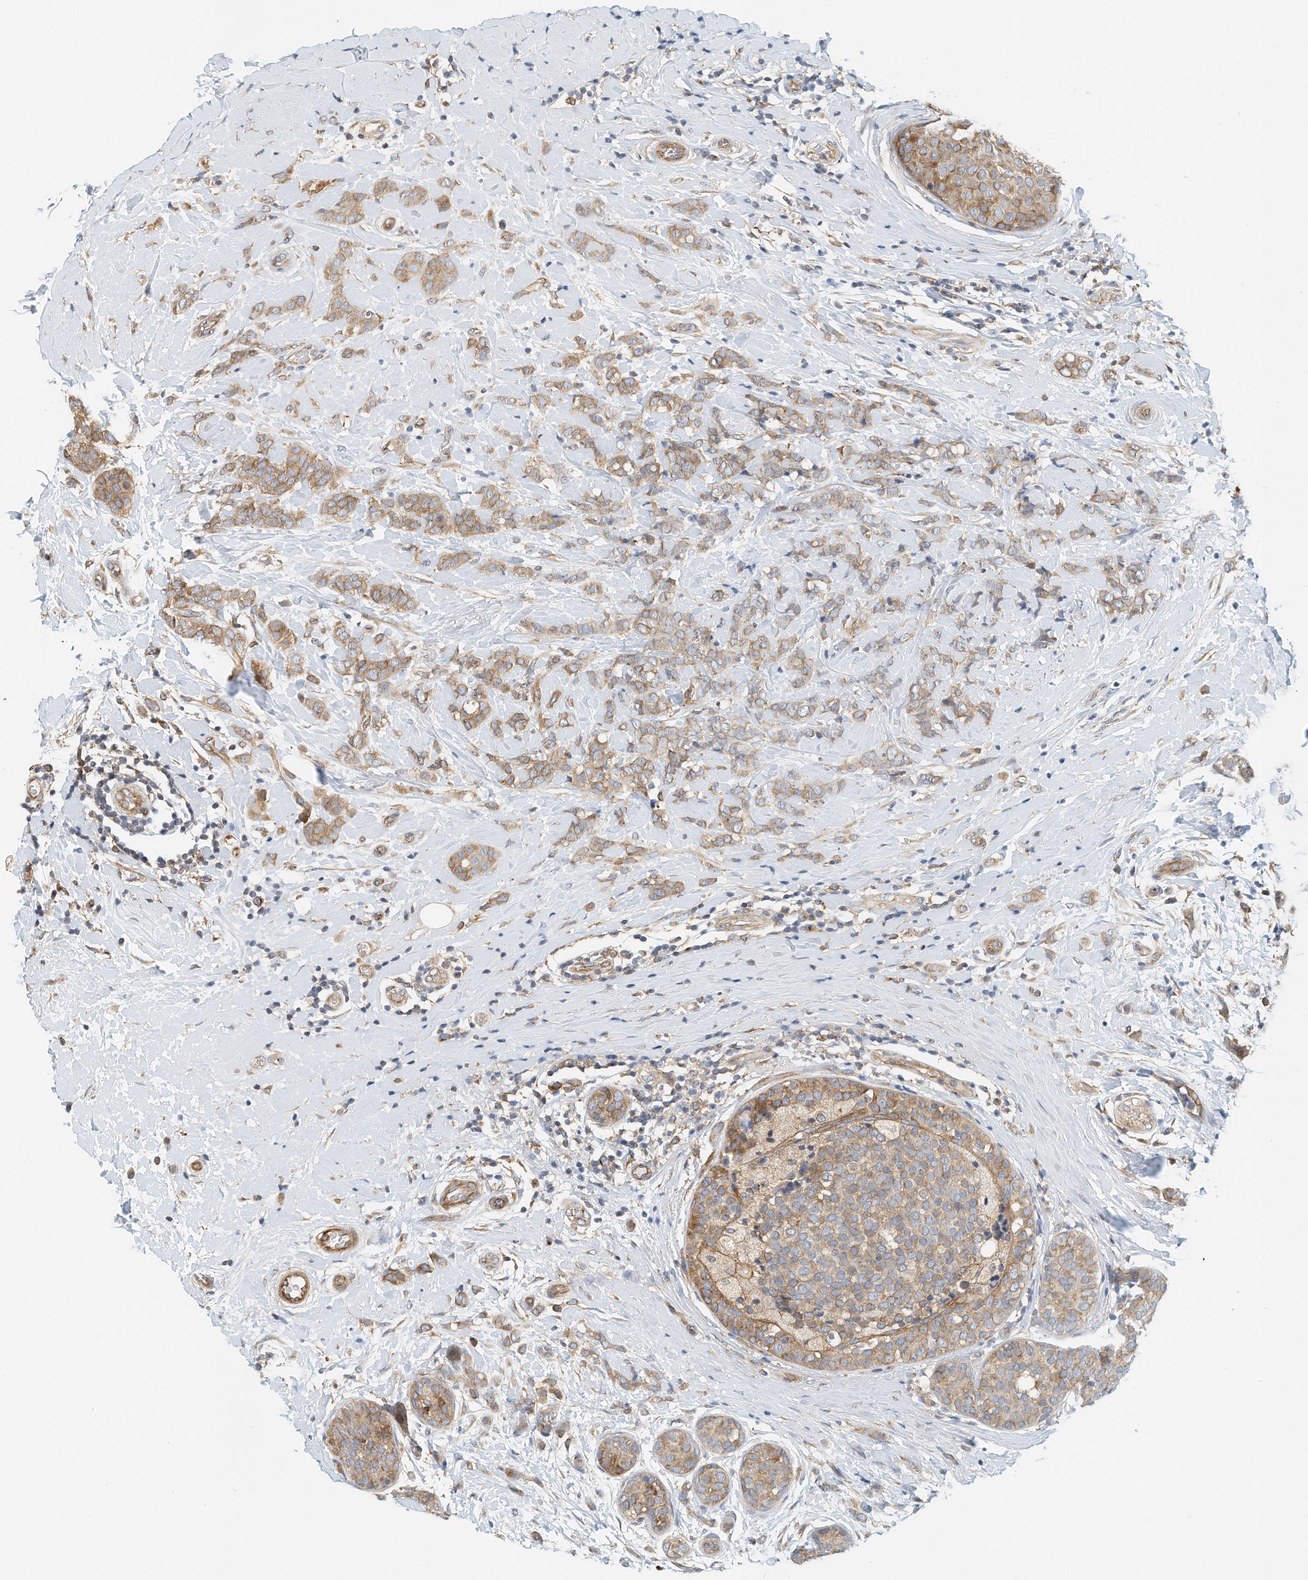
{"staining": {"intensity": "moderate", "quantity": ">75%", "location": "cytoplasmic/membranous"}, "tissue": "breast cancer", "cell_type": "Tumor cells", "image_type": "cancer", "snomed": [{"axis": "morphology", "description": "Lobular carcinoma, in situ"}, {"axis": "morphology", "description": "Lobular carcinoma"}, {"axis": "topography", "description": "Breast"}], "caption": "Lobular carcinoma in situ (breast) stained with a brown dye displays moderate cytoplasmic/membranous positive staining in about >75% of tumor cells.", "gene": "MICAL1", "patient": {"sex": "female", "age": 41}}